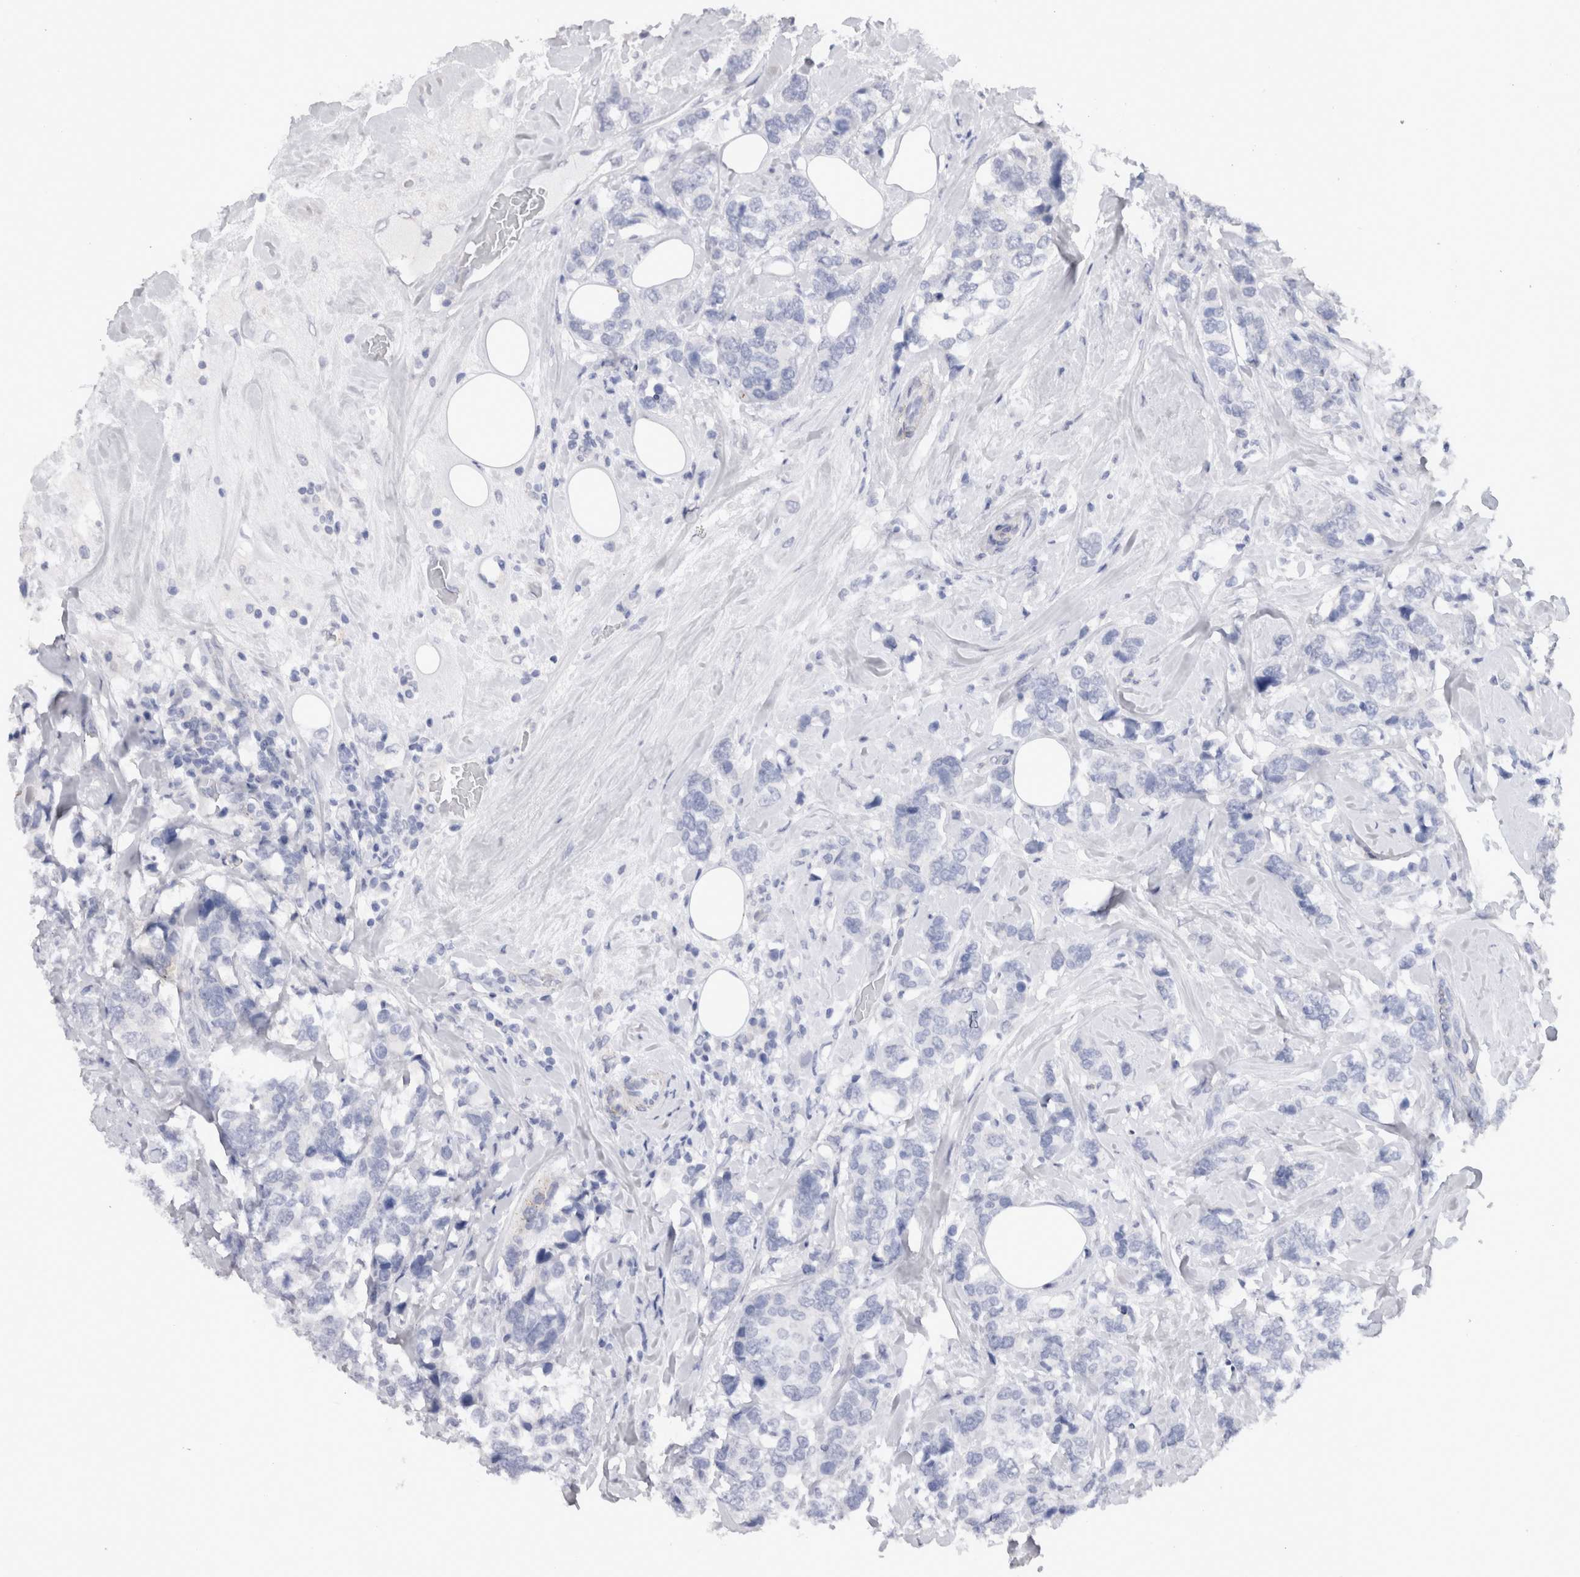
{"staining": {"intensity": "negative", "quantity": "none", "location": "none"}, "tissue": "breast cancer", "cell_type": "Tumor cells", "image_type": "cancer", "snomed": [{"axis": "morphology", "description": "Lobular carcinoma"}, {"axis": "topography", "description": "Breast"}], "caption": "Histopathology image shows no protein expression in tumor cells of breast cancer (lobular carcinoma) tissue. (DAB IHC, high magnification).", "gene": "CDH6", "patient": {"sex": "female", "age": 59}}